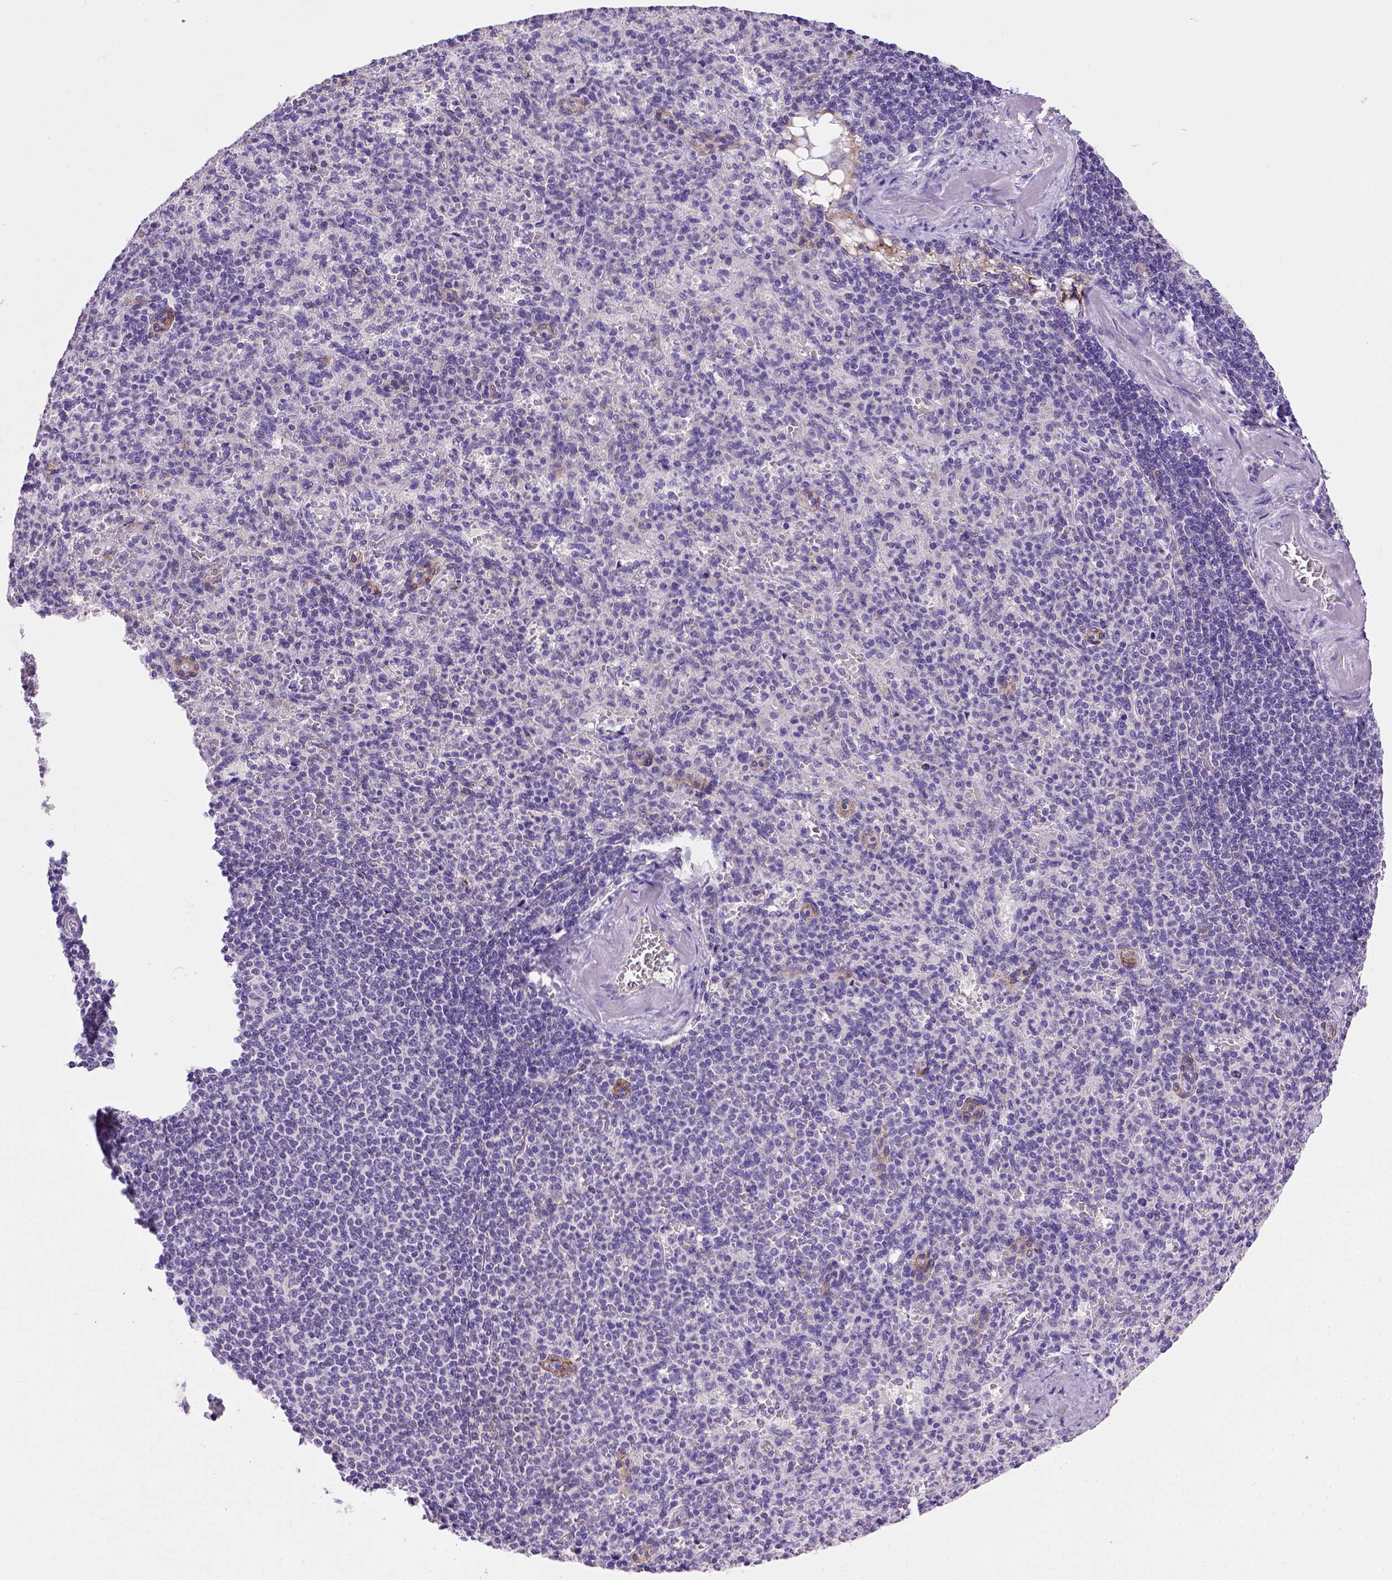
{"staining": {"intensity": "negative", "quantity": "none", "location": "none"}, "tissue": "spleen", "cell_type": "Cells in red pulp", "image_type": "normal", "snomed": [{"axis": "morphology", "description": "Normal tissue, NOS"}, {"axis": "topography", "description": "Spleen"}], "caption": "This is a image of IHC staining of benign spleen, which shows no expression in cells in red pulp.", "gene": "CDH1", "patient": {"sex": "female", "age": 74}}